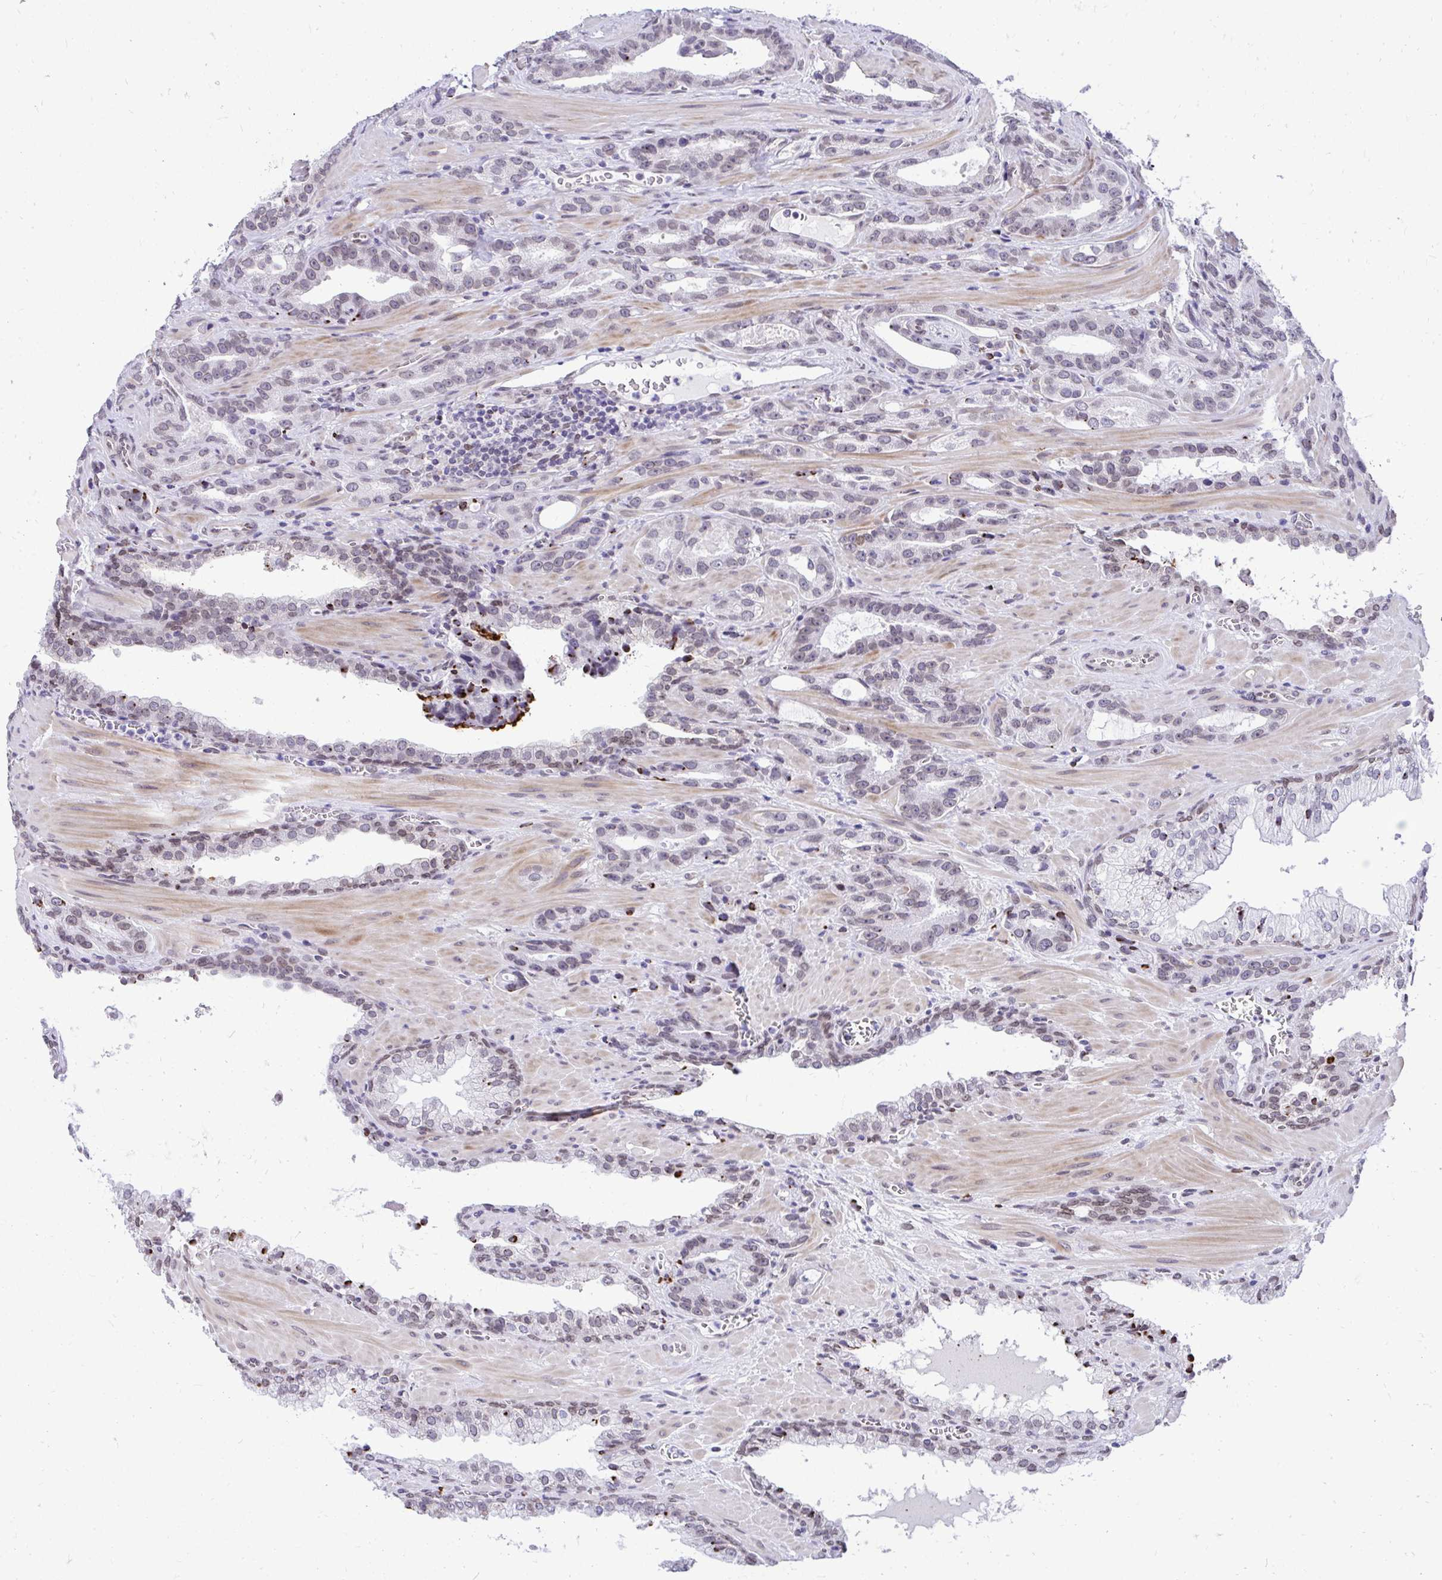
{"staining": {"intensity": "weak", "quantity": ">75%", "location": "nuclear"}, "tissue": "prostate cancer", "cell_type": "Tumor cells", "image_type": "cancer", "snomed": [{"axis": "morphology", "description": "Adenocarcinoma, High grade"}, {"axis": "topography", "description": "Prostate"}], "caption": "IHC of adenocarcinoma (high-grade) (prostate) exhibits low levels of weak nuclear positivity in about >75% of tumor cells.", "gene": "BANF1", "patient": {"sex": "male", "age": 65}}